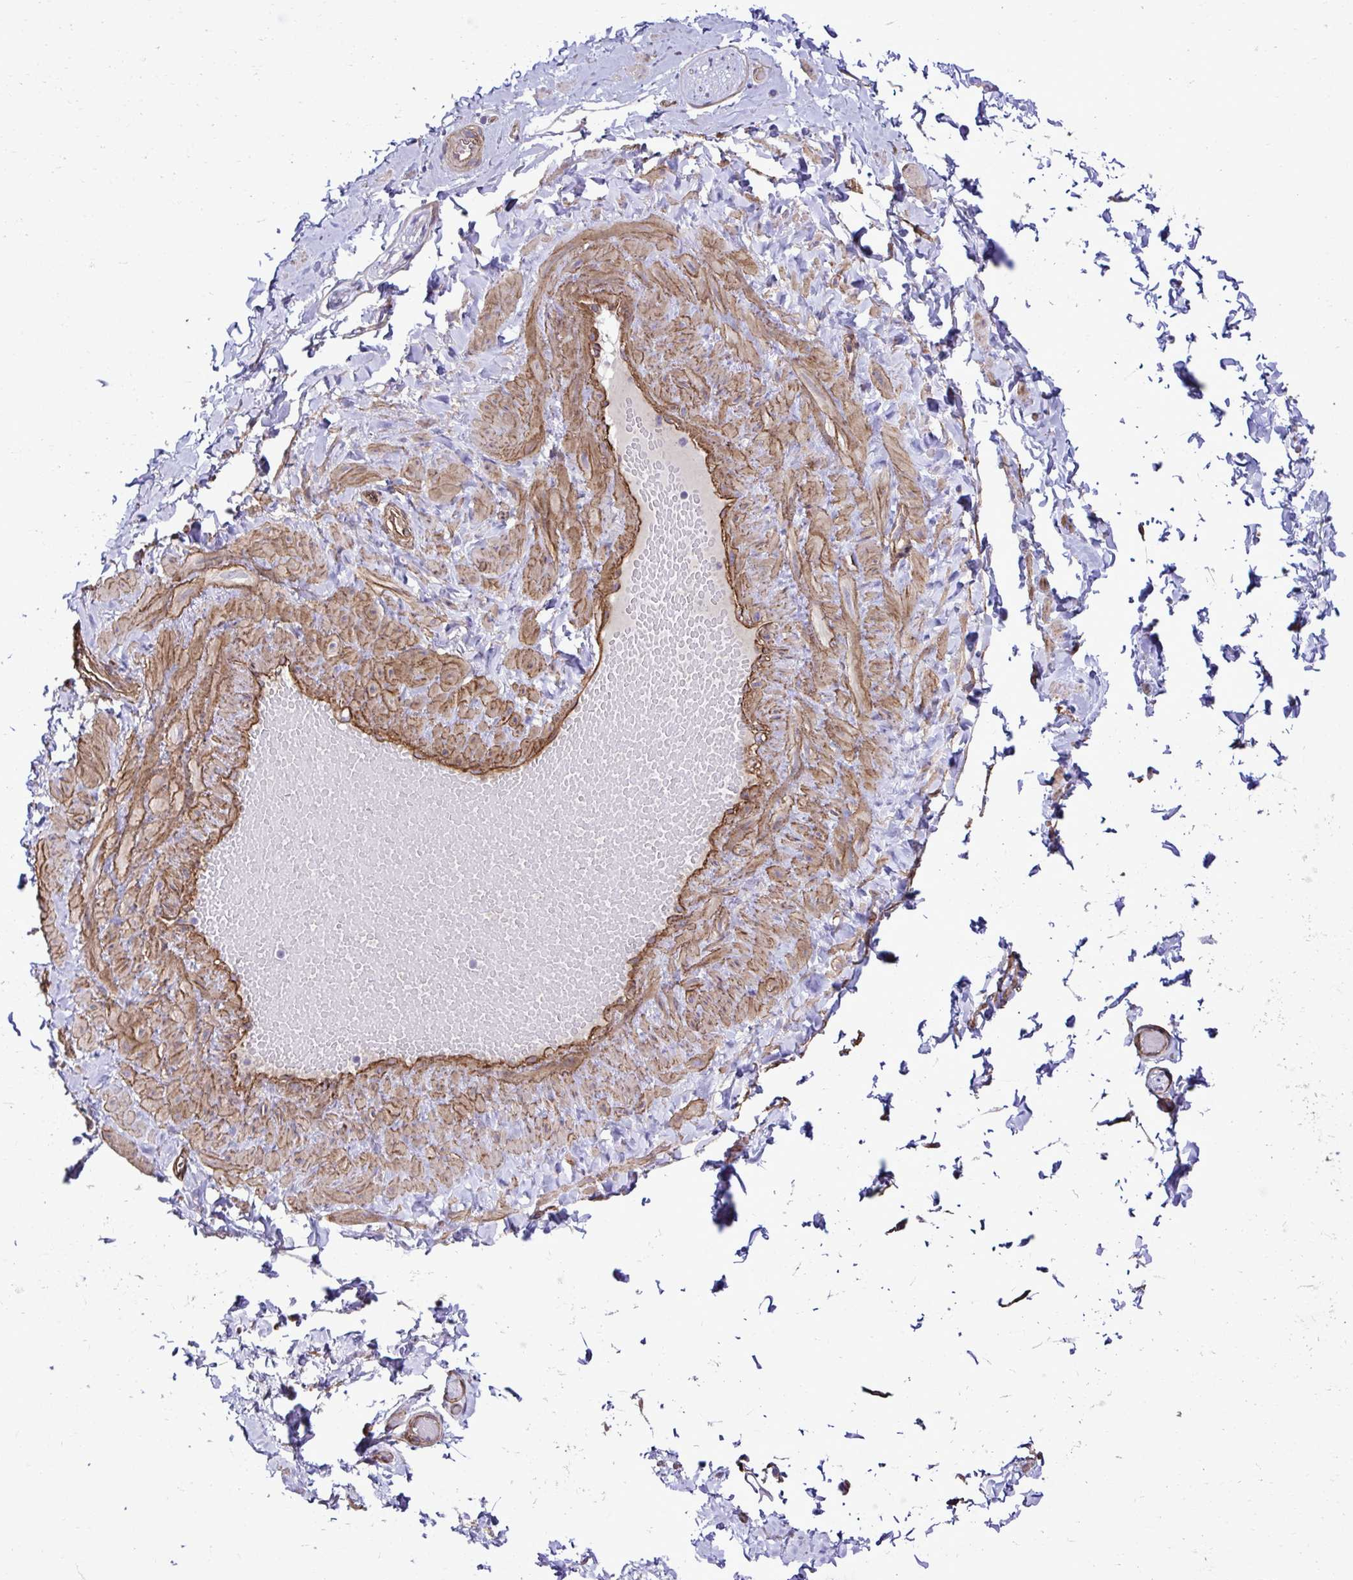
{"staining": {"intensity": "moderate", "quantity": ">75%", "location": "cytoplasmic/membranous"}, "tissue": "soft tissue", "cell_type": "Fibroblasts", "image_type": "normal", "snomed": [{"axis": "morphology", "description": "Normal tissue, NOS"}, {"axis": "topography", "description": "Soft tissue"}, {"axis": "topography", "description": "Adipose tissue"}, {"axis": "topography", "description": "Vascular tissue"}, {"axis": "topography", "description": "Peripheral nerve tissue"}], "caption": "DAB (3,3'-diaminobenzidine) immunohistochemical staining of benign human soft tissue shows moderate cytoplasmic/membranous protein staining in about >75% of fibroblasts. (Stains: DAB (3,3'-diaminobenzidine) in brown, nuclei in blue, Microscopy: brightfield microscopy at high magnification).", "gene": "TRIM52", "patient": {"sex": "male", "age": 29}}